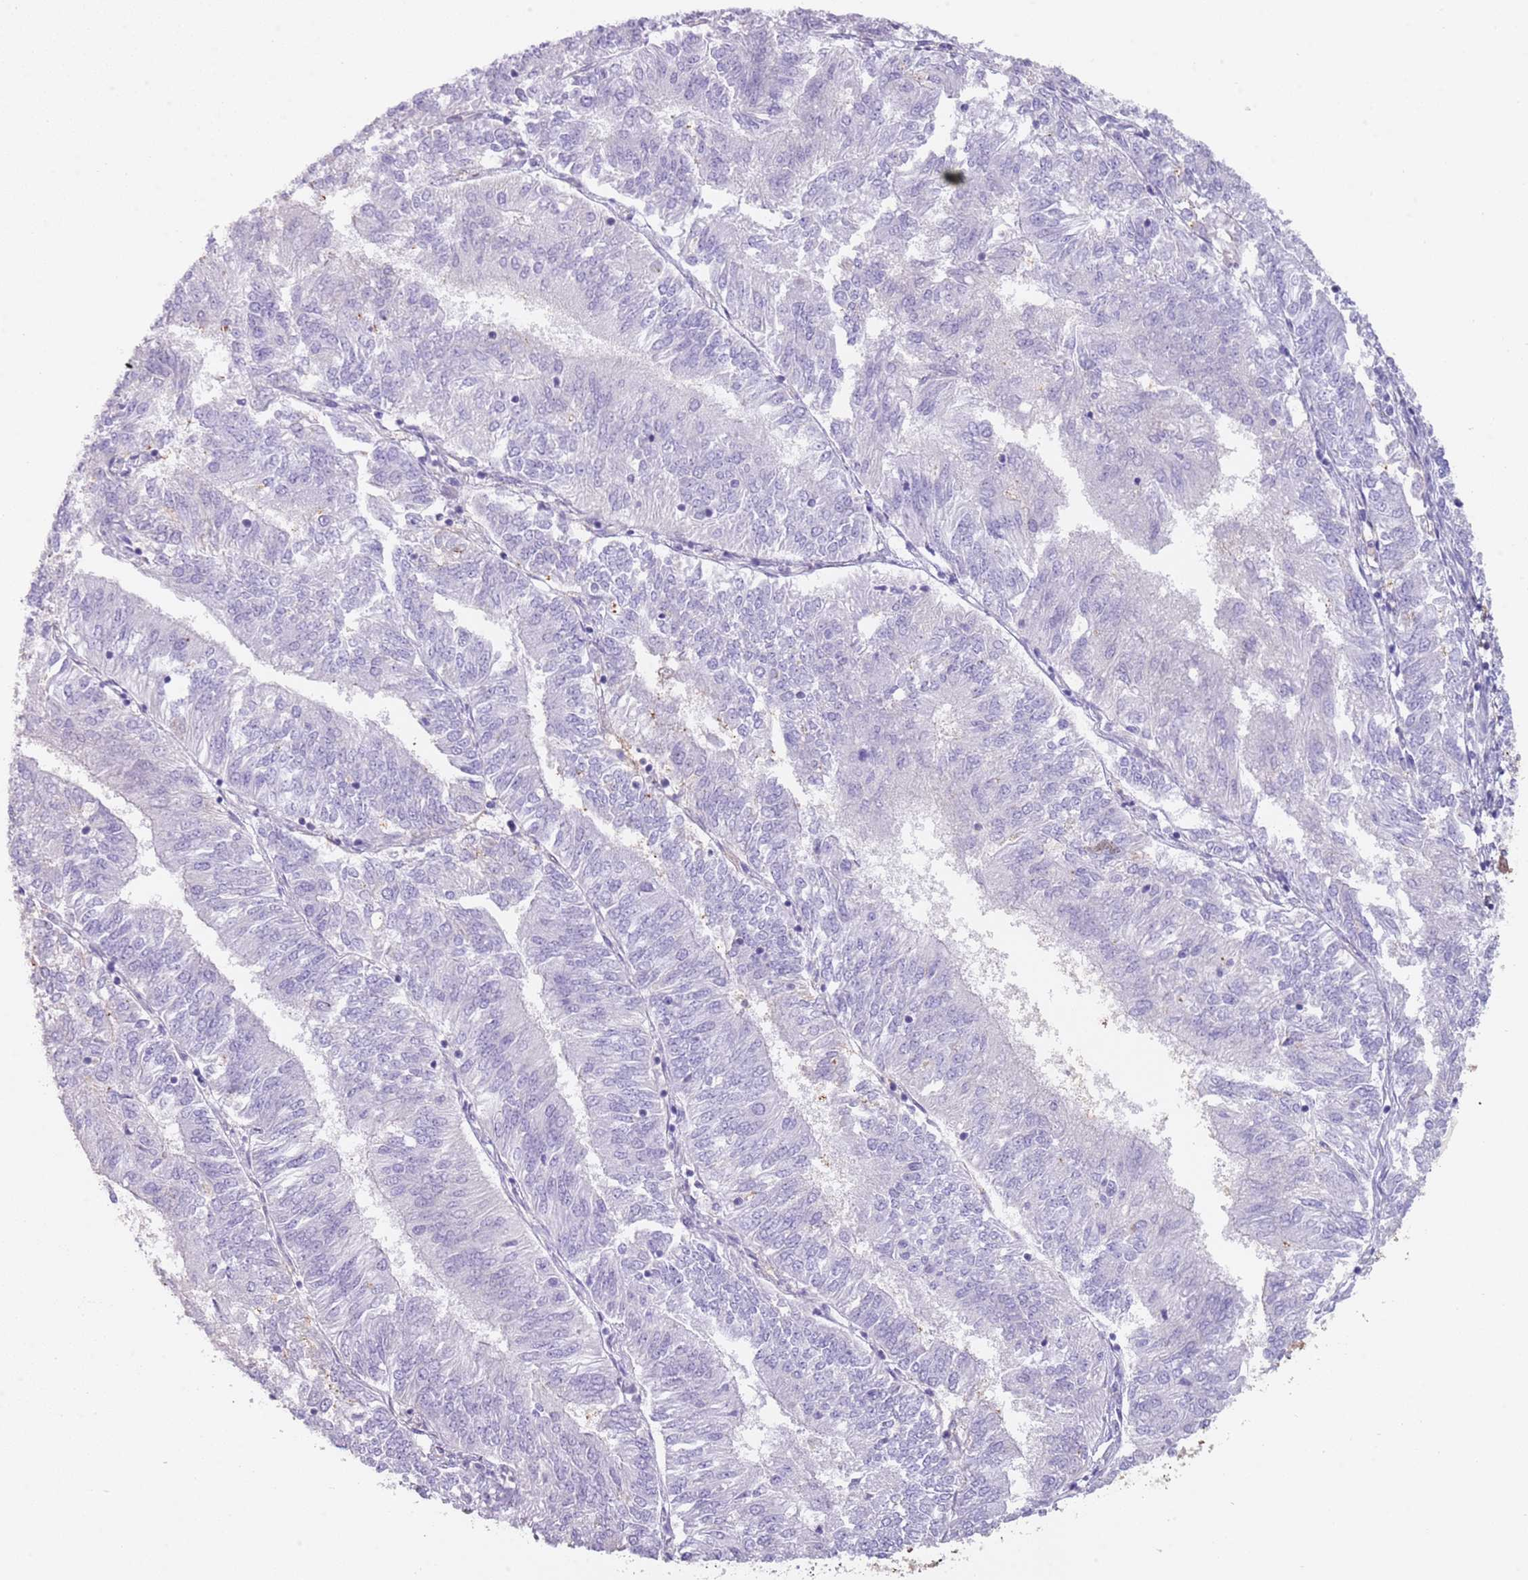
{"staining": {"intensity": "negative", "quantity": "none", "location": "none"}, "tissue": "endometrial cancer", "cell_type": "Tumor cells", "image_type": "cancer", "snomed": [{"axis": "morphology", "description": "Adenocarcinoma, NOS"}, {"axis": "topography", "description": "Endometrium"}], "caption": "The micrograph shows no significant expression in tumor cells of endometrial cancer (adenocarcinoma). (DAB IHC visualized using brightfield microscopy, high magnification).", "gene": "NBPF3", "patient": {"sex": "female", "age": 58}}